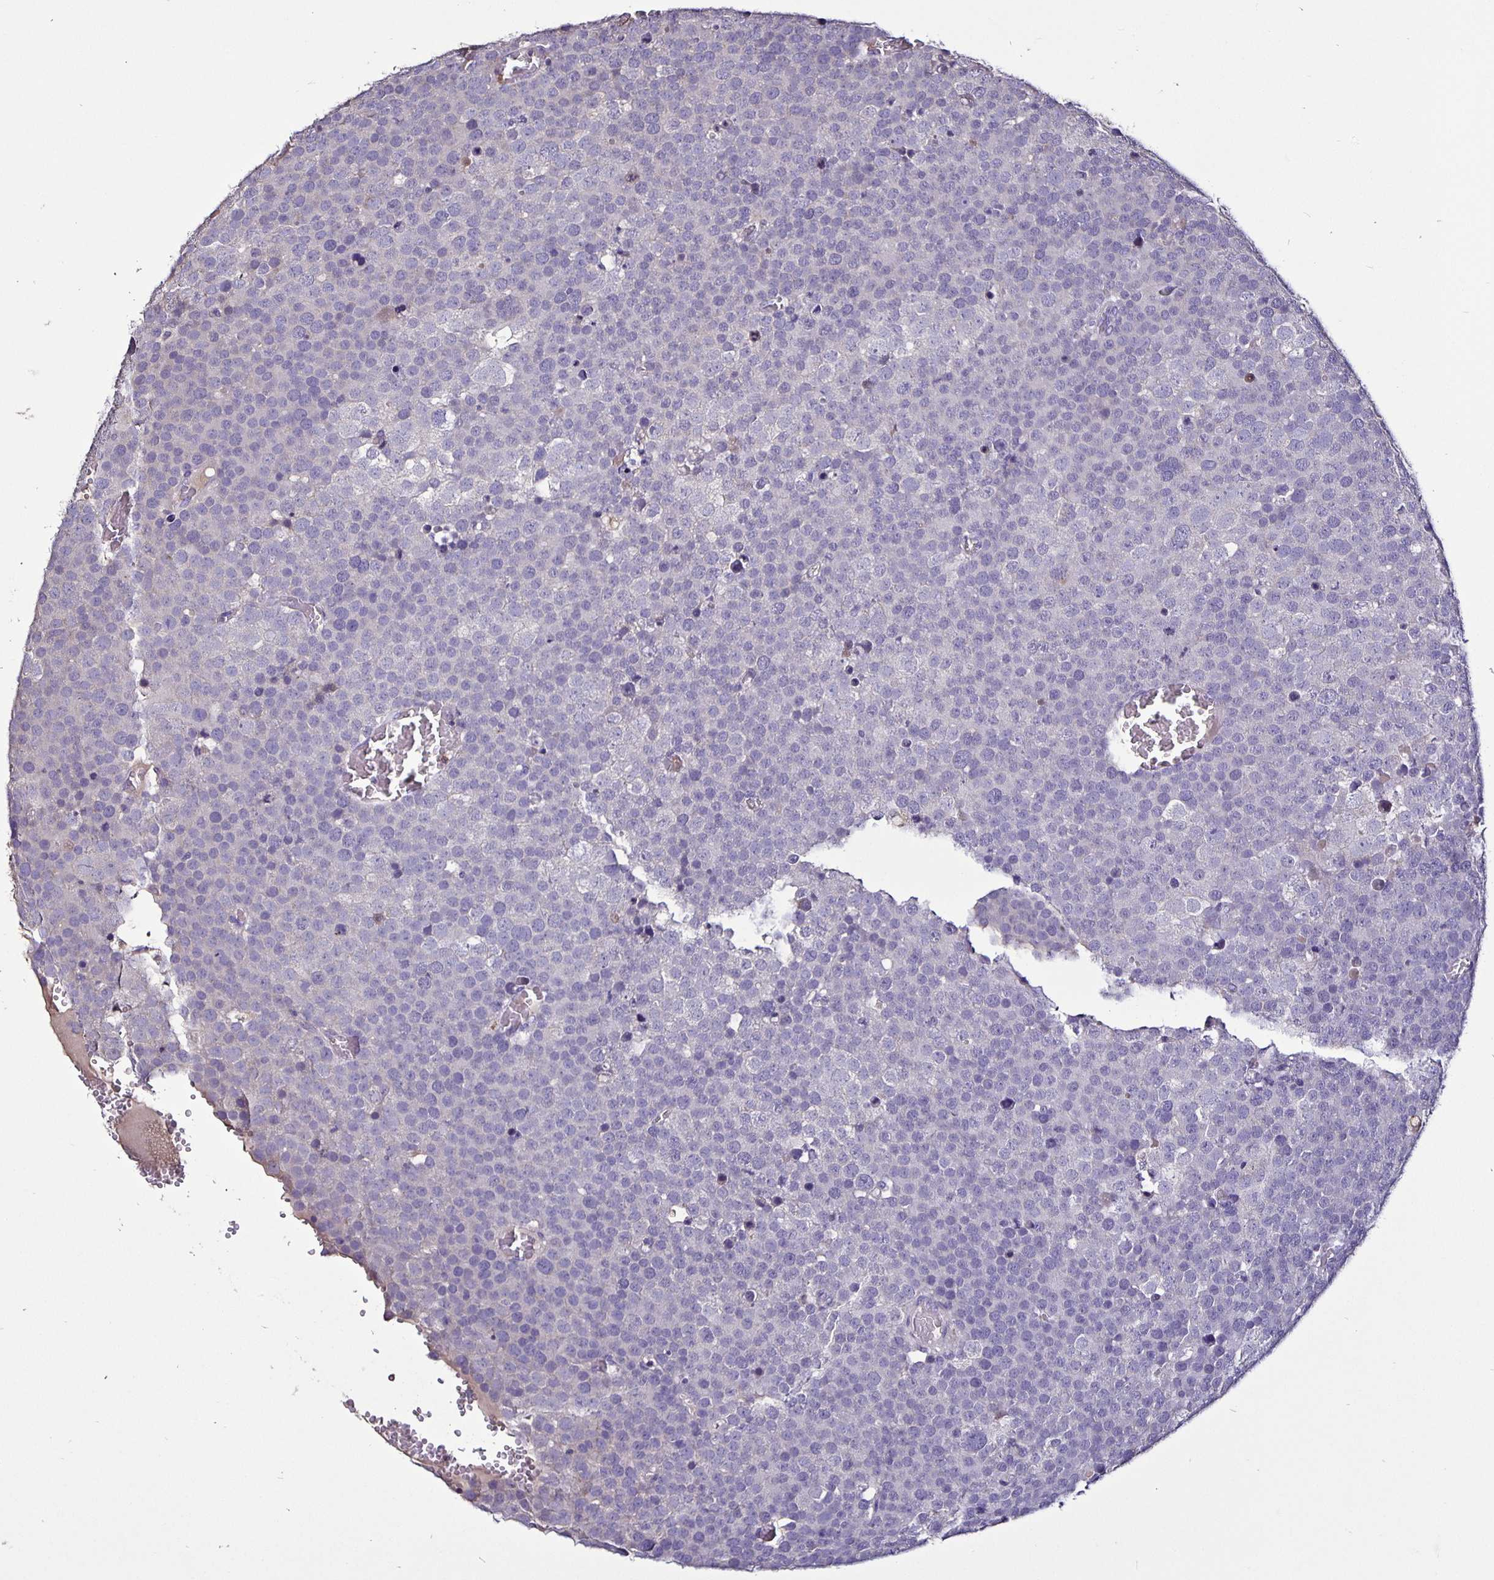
{"staining": {"intensity": "negative", "quantity": "none", "location": "none"}, "tissue": "testis cancer", "cell_type": "Tumor cells", "image_type": "cancer", "snomed": [{"axis": "morphology", "description": "Seminoma, NOS"}, {"axis": "topography", "description": "Testis"}], "caption": "Testis cancer stained for a protein using IHC reveals no positivity tumor cells.", "gene": "FCER1A", "patient": {"sex": "male", "age": 71}}